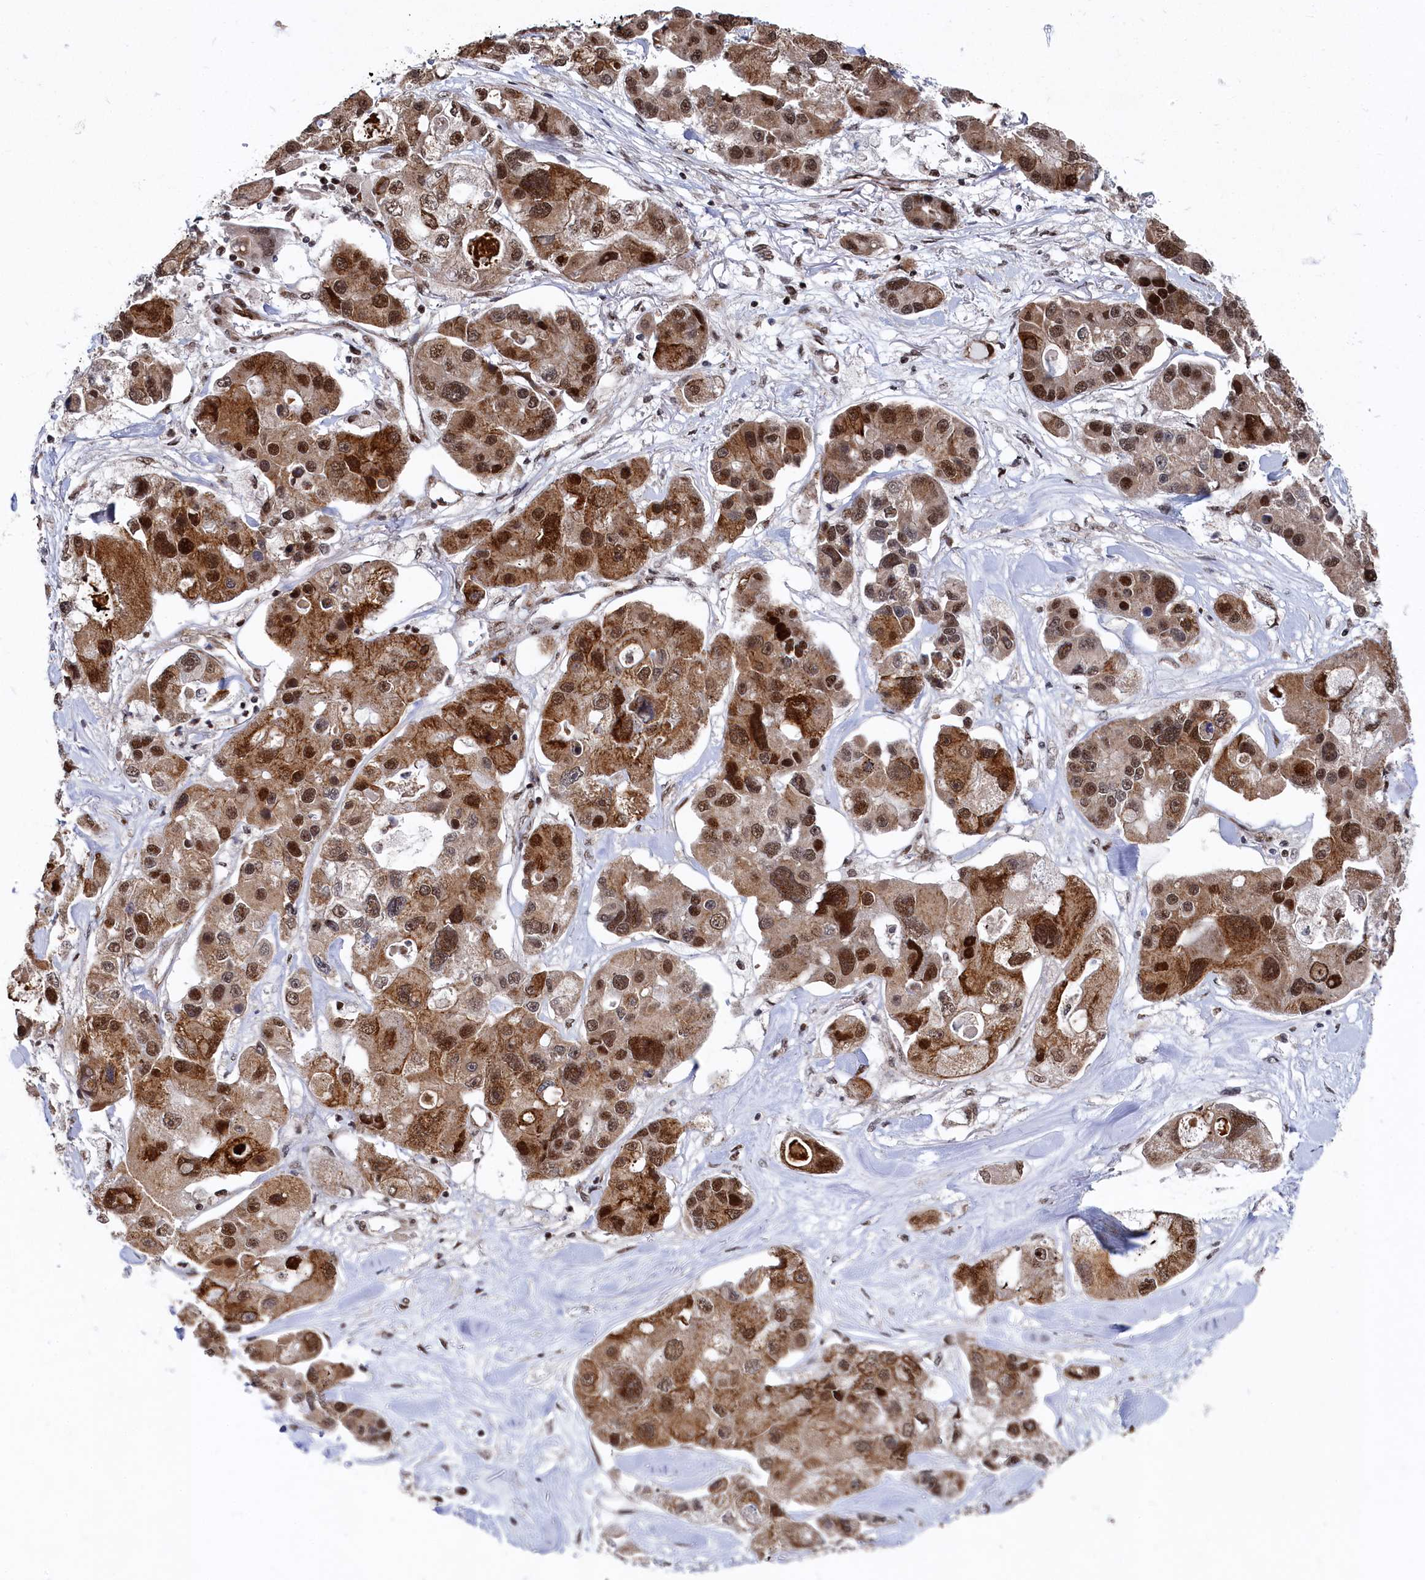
{"staining": {"intensity": "strong", "quantity": ">75%", "location": "cytoplasmic/membranous,nuclear"}, "tissue": "lung cancer", "cell_type": "Tumor cells", "image_type": "cancer", "snomed": [{"axis": "morphology", "description": "Adenocarcinoma, NOS"}, {"axis": "topography", "description": "Lung"}], "caption": "This image reveals IHC staining of lung cancer (adenocarcinoma), with high strong cytoplasmic/membranous and nuclear staining in approximately >75% of tumor cells.", "gene": "BUB3", "patient": {"sex": "female", "age": 54}}